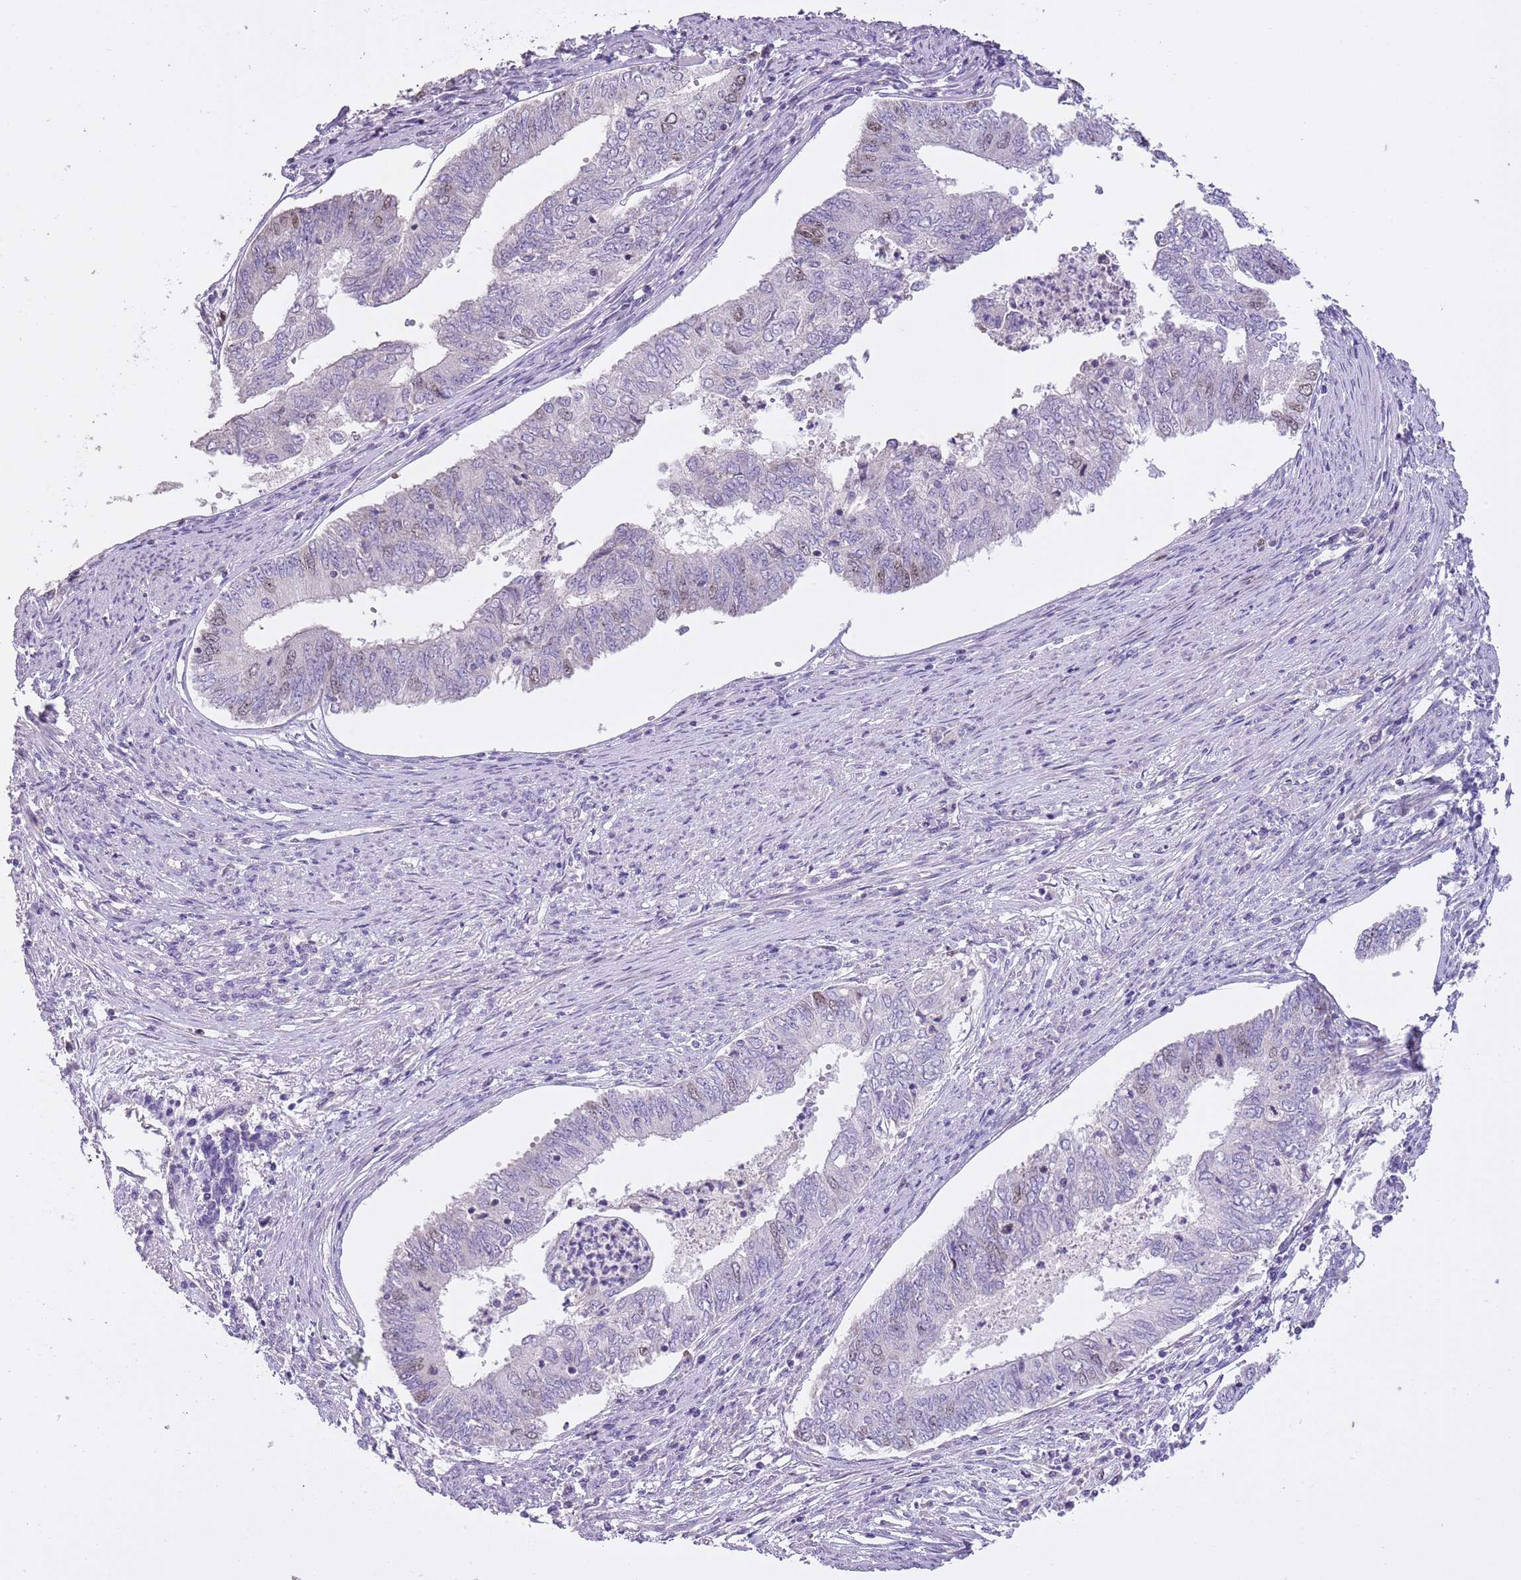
{"staining": {"intensity": "weak", "quantity": "<25%", "location": "nuclear"}, "tissue": "endometrial cancer", "cell_type": "Tumor cells", "image_type": "cancer", "snomed": [{"axis": "morphology", "description": "Adenocarcinoma, NOS"}, {"axis": "topography", "description": "Endometrium"}], "caption": "Immunohistochemical staining of human adenocarcinoma (endometrial) displays no significant expression in tumor cells. The staining is performed using DAB brown chromogen with nuclei counter-stained in using hematoxylin.", "gene": "GMNN", "patient": {"sex": "female", "age": 68}}